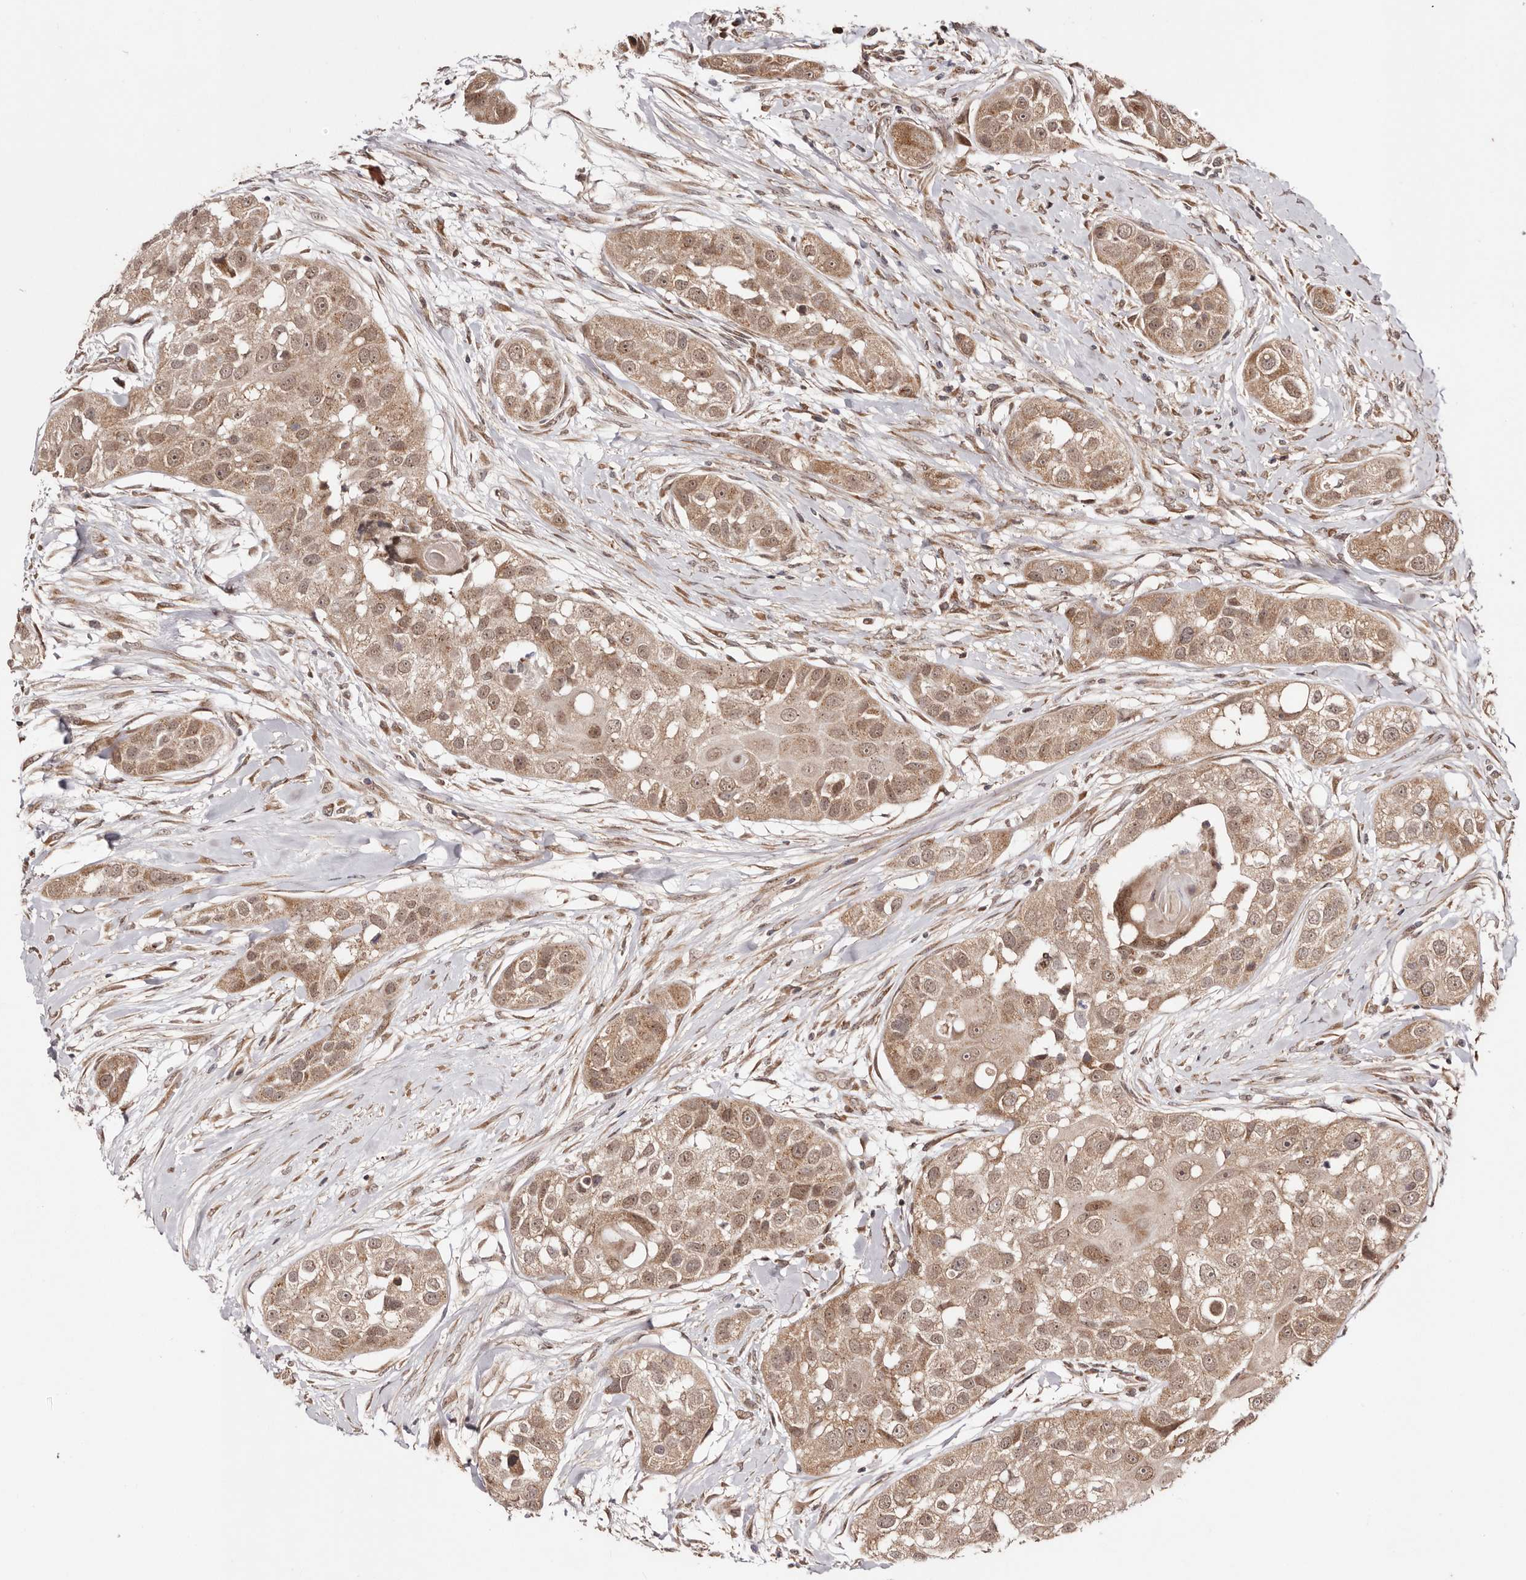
{"staining": {"intensity": "moderate", "quantity": ">75%", "location": "cytoplasmic/membranous,nuclear"}, "tissue": "head and neck cancer", "cell_type": "Tumor cells", "image_type": "cancer", "snomed": [{"axis": "morphology", "description": "Normal tissue, NOS"}, {"axis": "morphology", "description": "Squamous cell carcinoma, NOS"}, {"axis": "topography", "description": "Skeletal muscle"}, {"axis": "topography", "description": "Head-Neck"}], "caption": "Immunohistochemistry (IHC) micrograph of neoplastic tissue: head and neck squamous cell carcinoma stained using immunohistochemistry reveals medium levels of moderate protein expression localized specifically in the cytoplasmic/membranous and nuclear of tumor cells, appearing as a cytoplasmic/membranous and nuclear brown color.", "gene": "EGR3", "patient": {"sex": "male", "age": 51}}